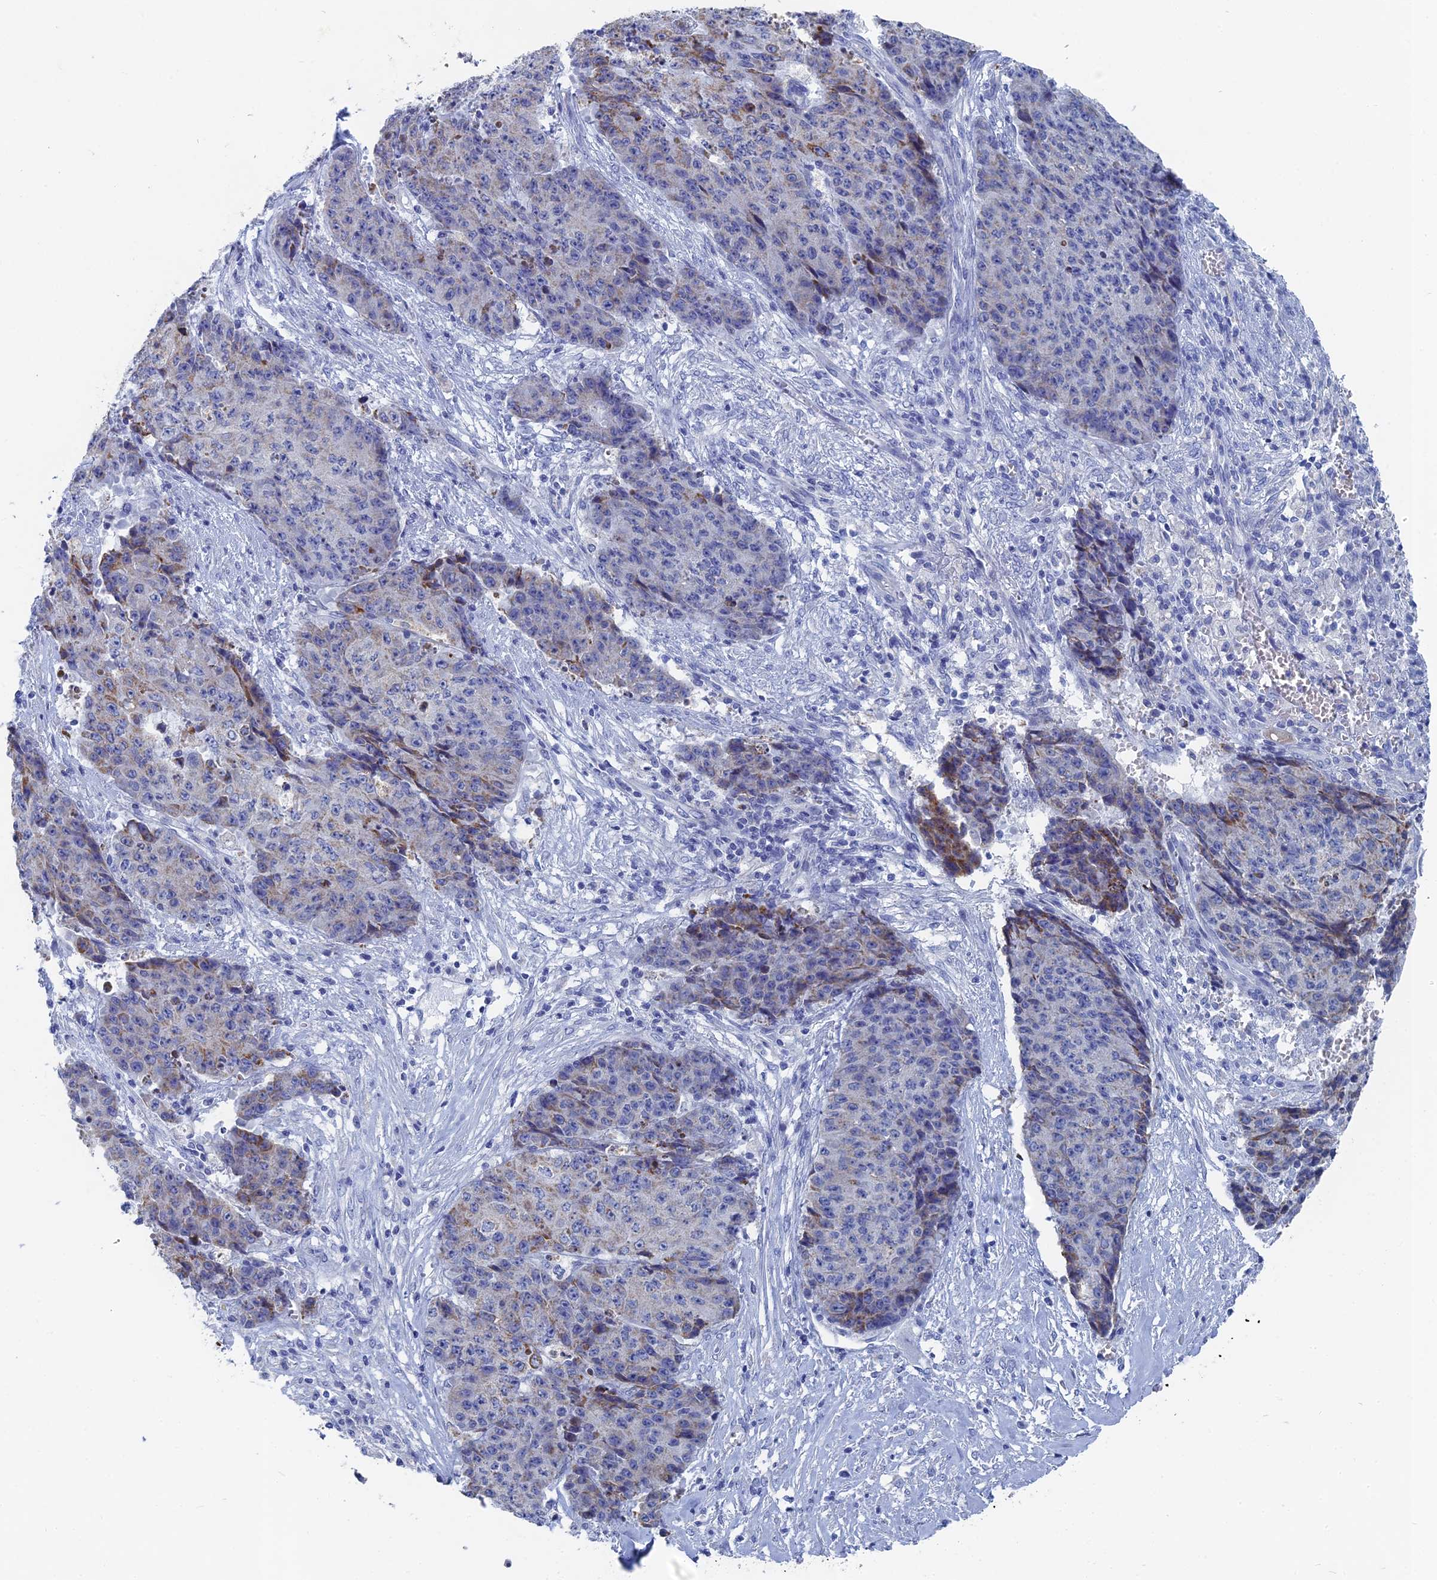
{"staining": {"intensity": "moderate", "quantity": "<25%", "location": "cytoplasmic/membranous"}, "tissue": "ovarian cancer", "cell_type": "Tumor cells", "image_type": "cancer", "snomed": [{"axis": "morphology", "description": "Carcinoma, endometroid"}, {"axis": "topography", "description": "Ovary"}], "caption": "This histopathology image demonstrates IHC staining of endometroid carcinoma (ovarian), with low moderate cytoplasmic/membranous expression in about <25% of tumor cells.", "gene": "HIGD1A", "patient": {"sex": "female", "age": 42}}